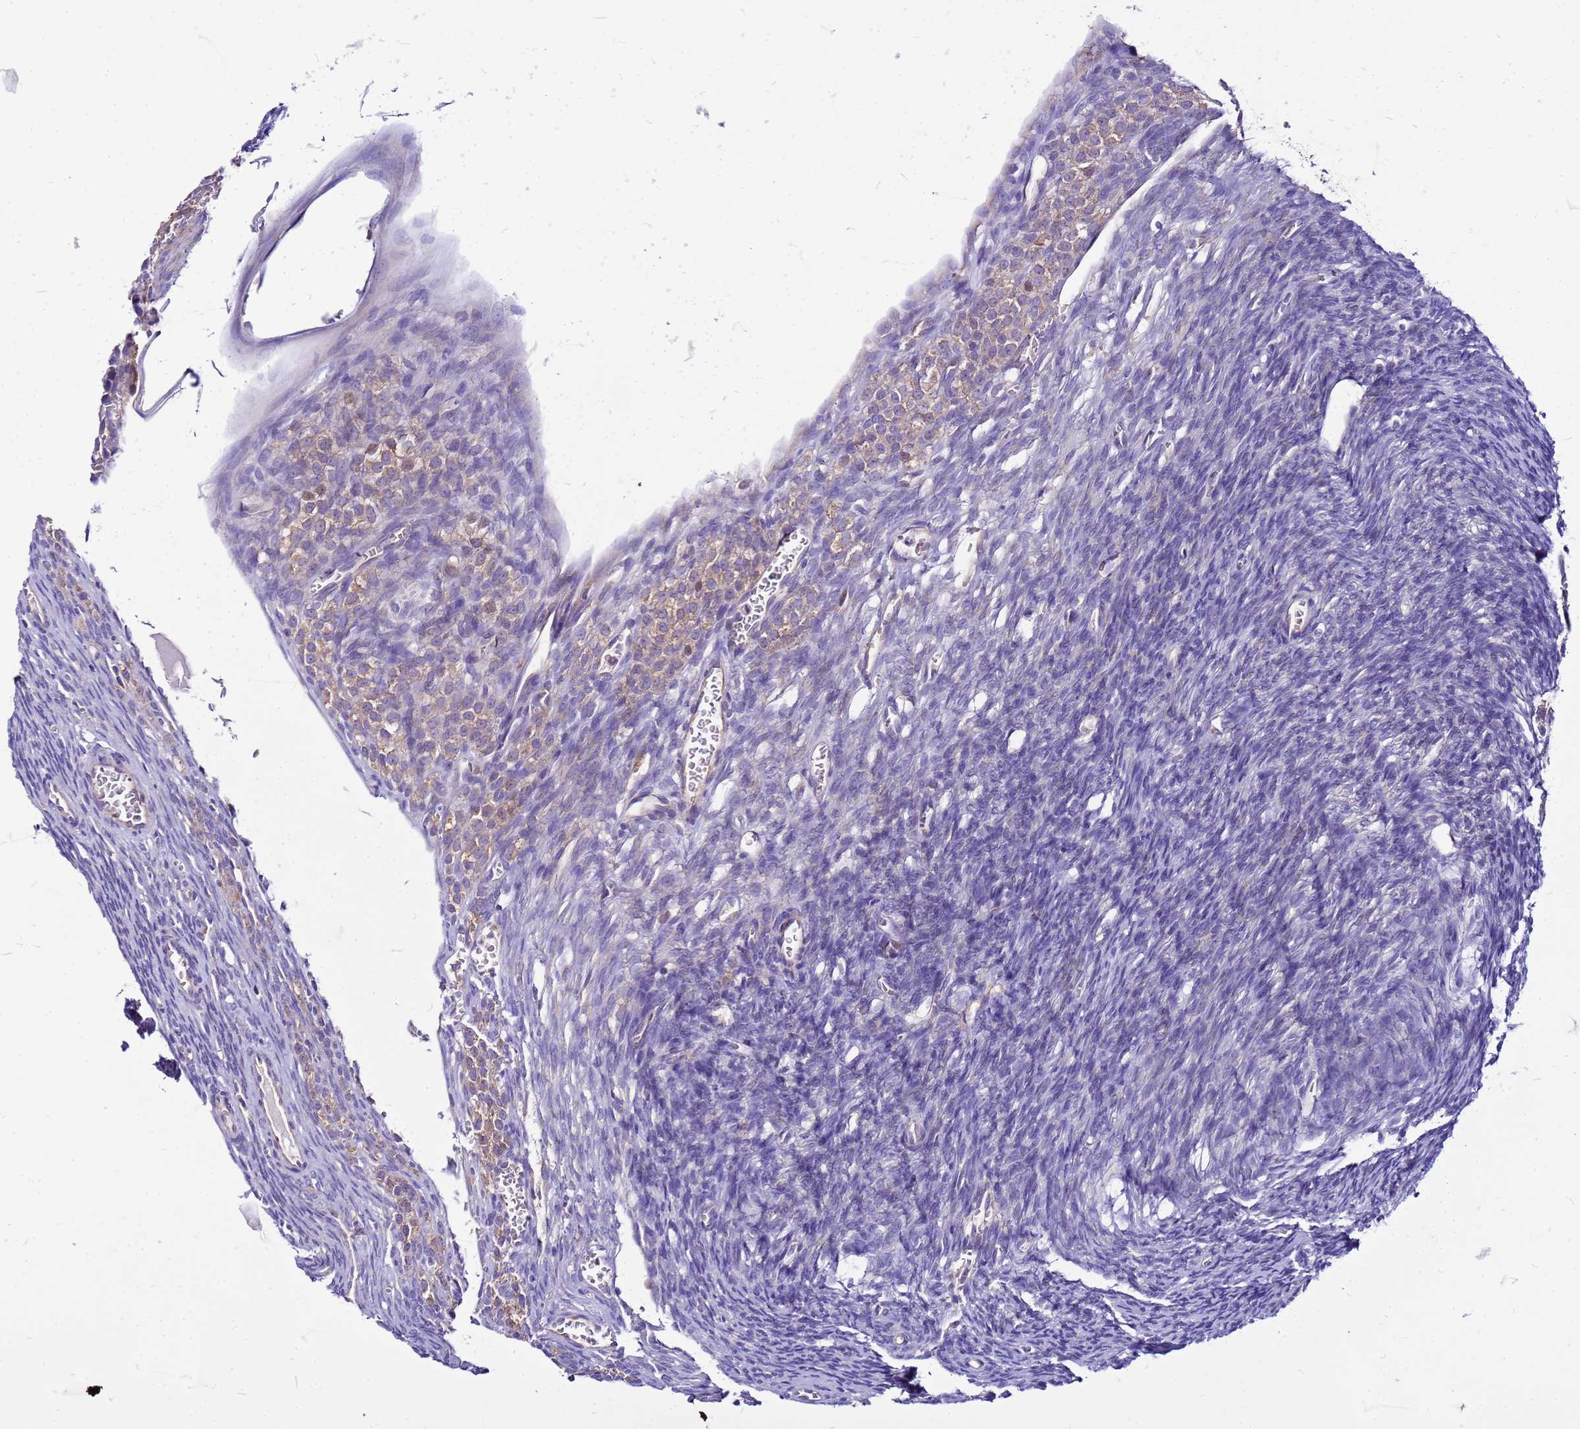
{"staining": {"intensity": "negative", "quantity": "none", "location": "none"}, "tissue": "ovary", "cell_type": "Follicle cells", "image_type": "normal", "snomed": [{"axis": "morphology", "description": "Normal tissue, NOS"}, {"axis": "topography", "description": "Ovary"}], "caption": "Immunohistochemical staining of unremarkable human ovary demonstrates no significant positivity in follicle cells.", "gene": "PKD1", "patient": {"sex": "female", "age": 39}}